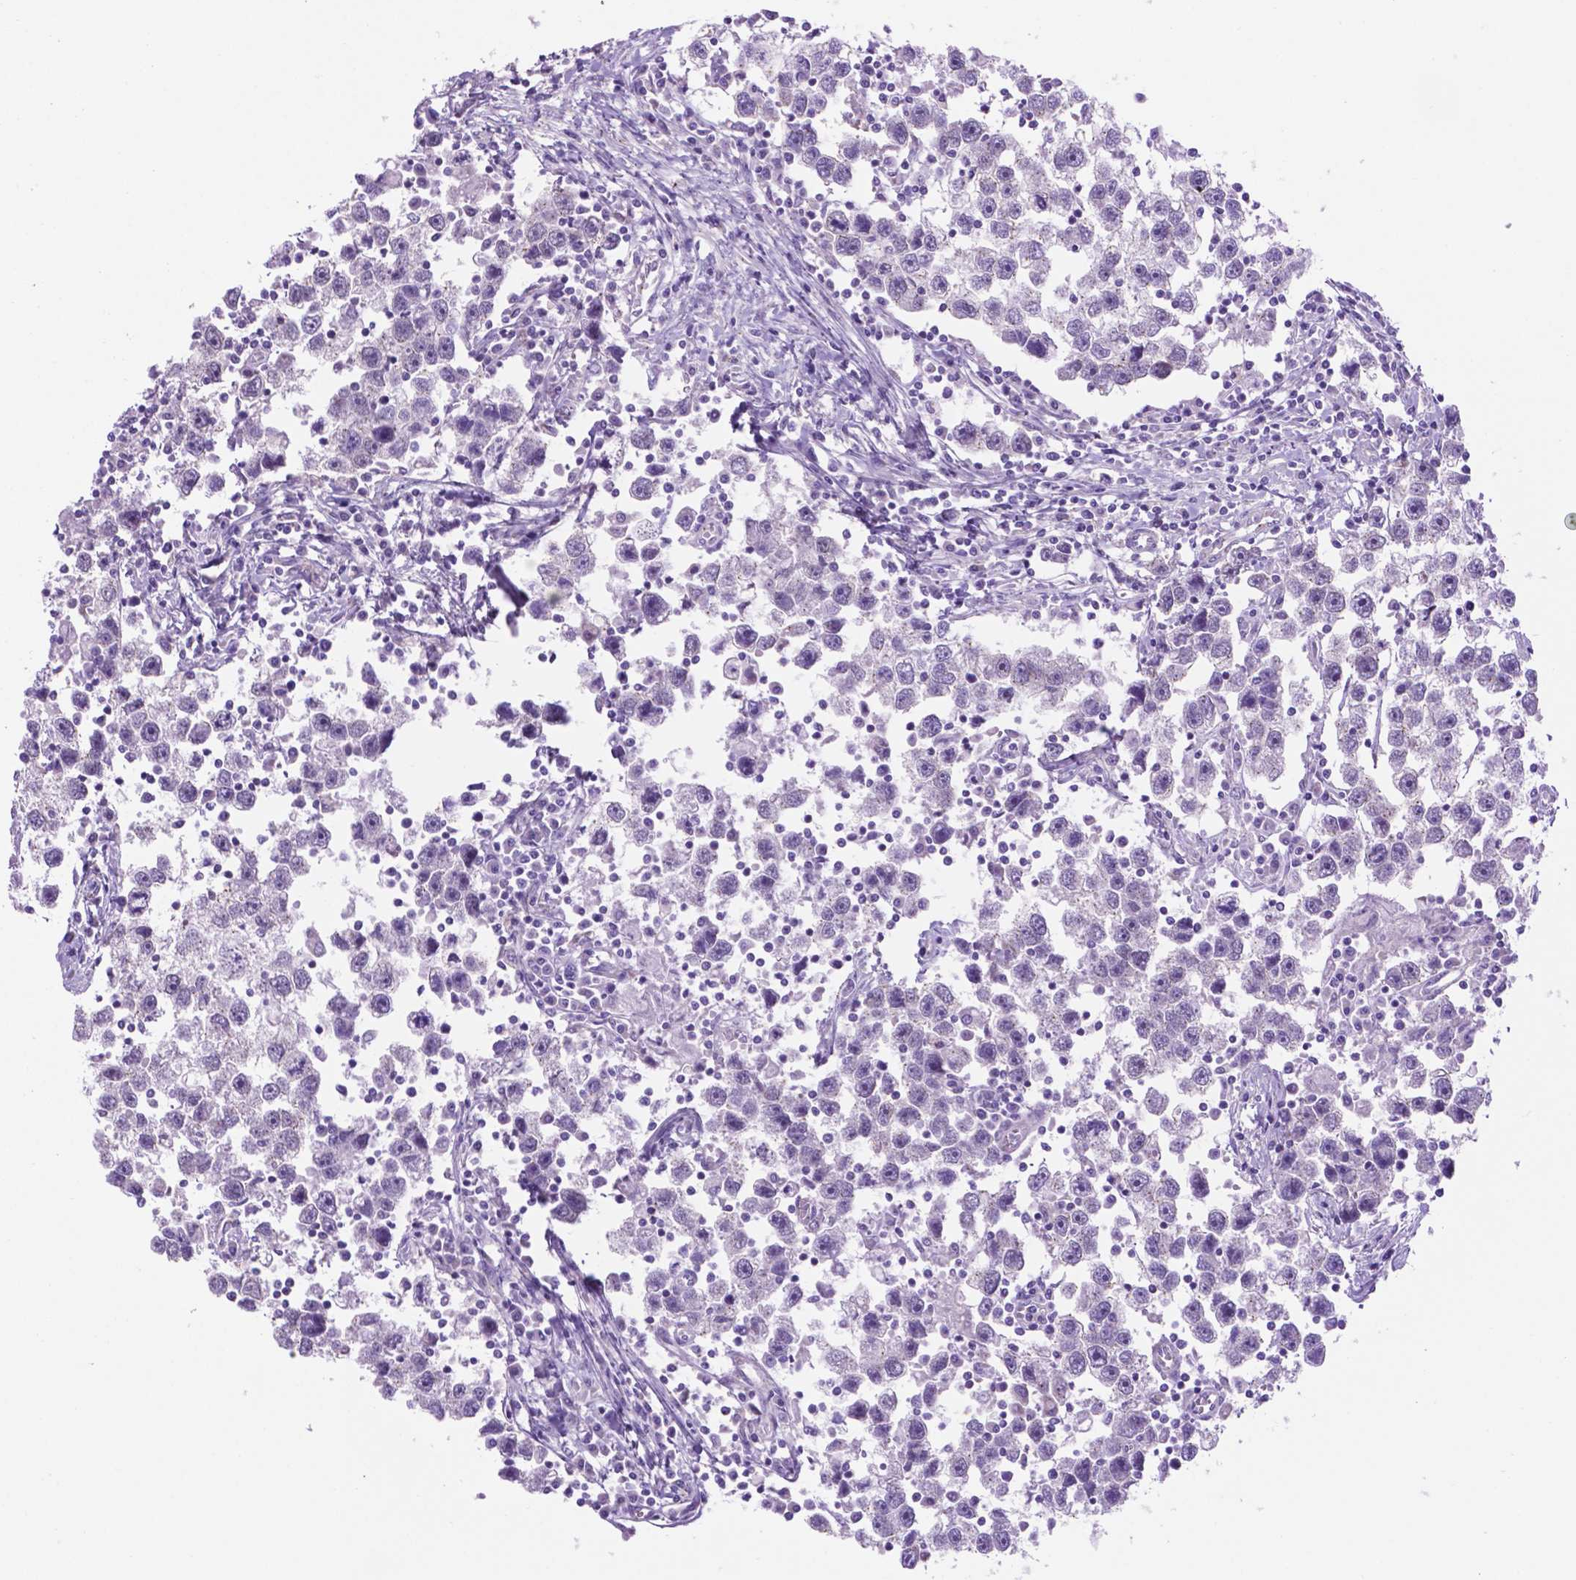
{"staining": {"intensity": "negative", "quantity": "none", "location": "none"}, "tissue": "testis cancer", "cell_type": "Tumor cells", "image_type": "cancer", "snomed": [{"axis": "morphology", "description": "Seminoma, NOS"}, {"axis": "topography", "description": "Testis"}], "caption": "IHC photomicrograph of testis cancer stained for a protein (brown), which displays no positivity in tumor cells.", "gene": "TMEM121B", "patient": {"sex": "male", "age": 30}}